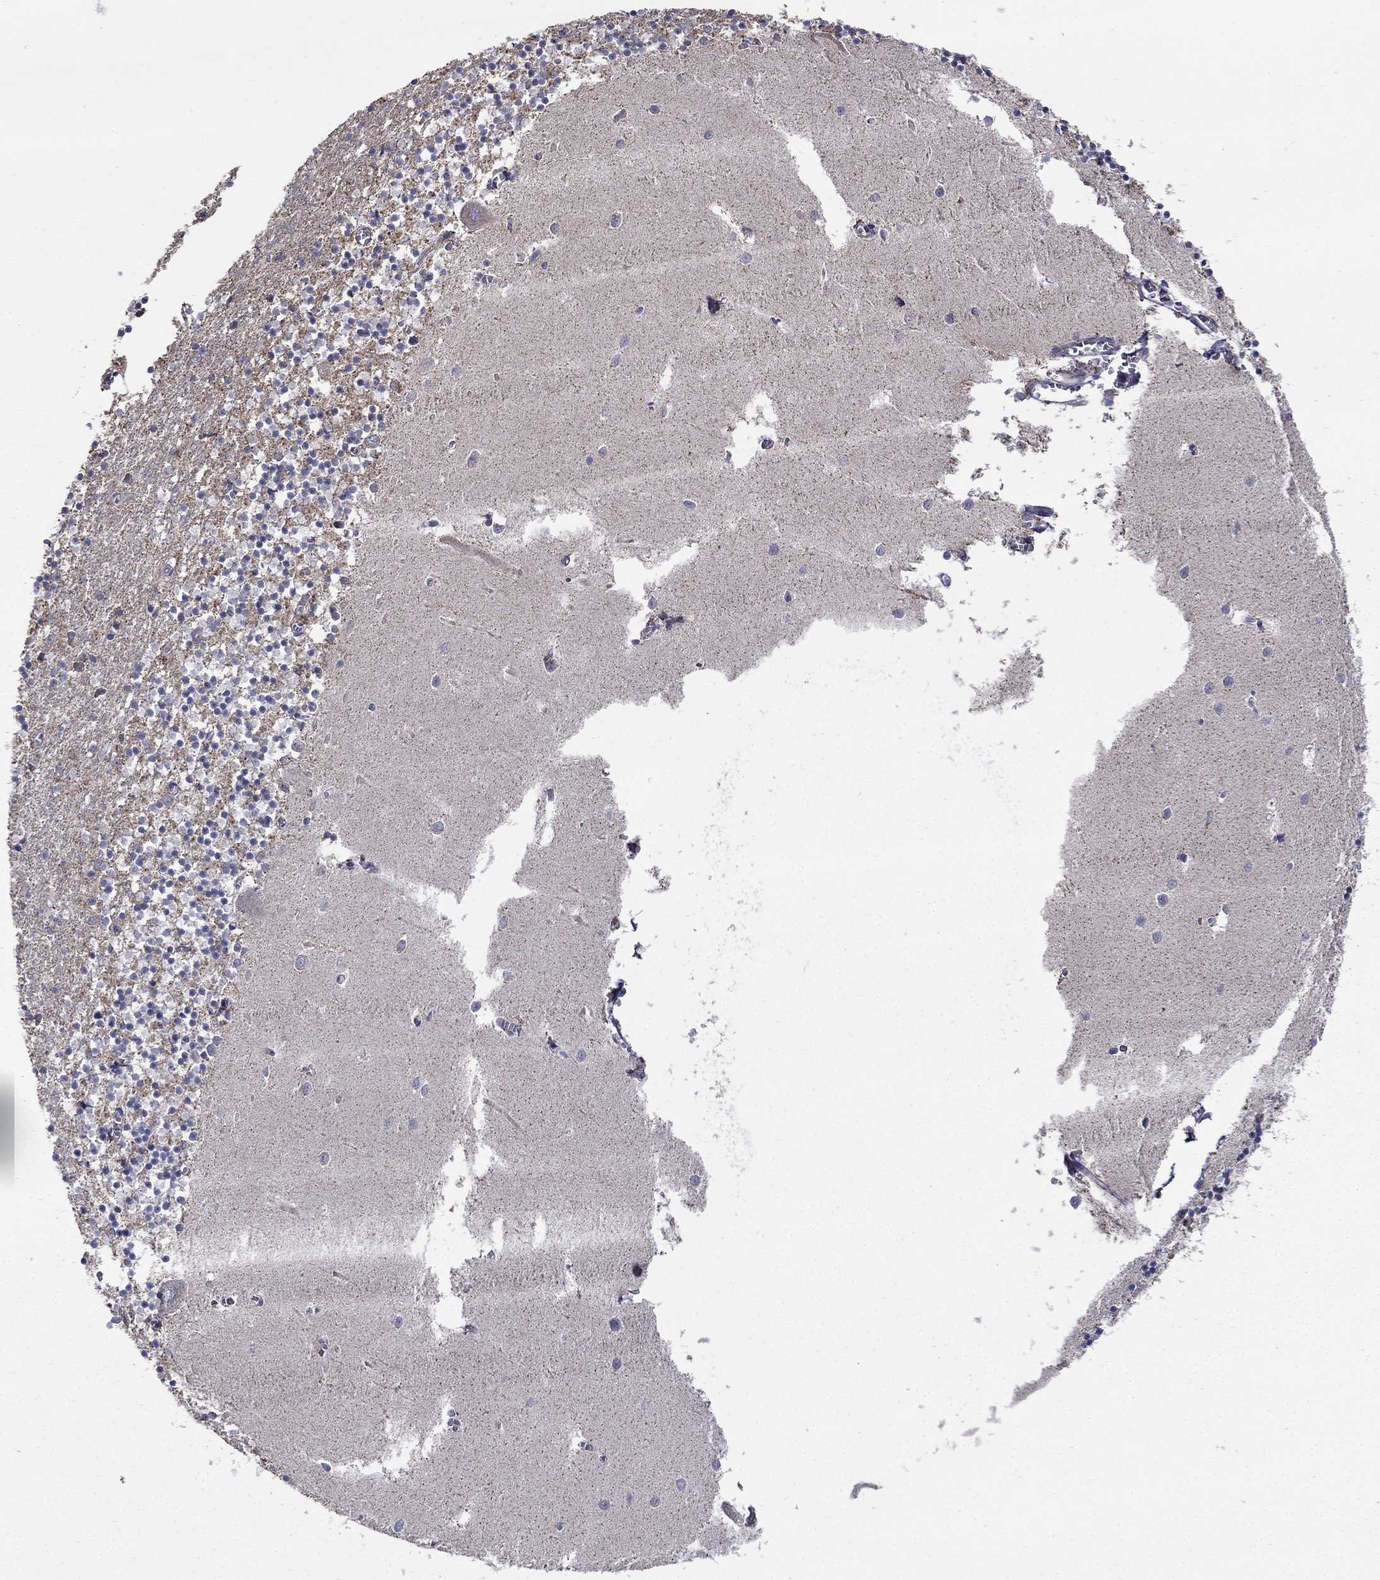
{"staining": {"intensity": "negative", "quantity": "none", "location": "none"}, "tissue": "cerebellum", "cell_type": "Cells in granular layer", "image_type": "normal", "snomed": [{"axis": "morphology", "description": "Normal tissue, NOS"}, {"axis": "topography", "description": "Cerebellum"}], "caption": "This is a histopathology image of IHC staining of normal cerebellum, which shows no positivity in cells in granular layer.", "gene": "HPS5", "patient": {"sex": "female", "age": 64}}